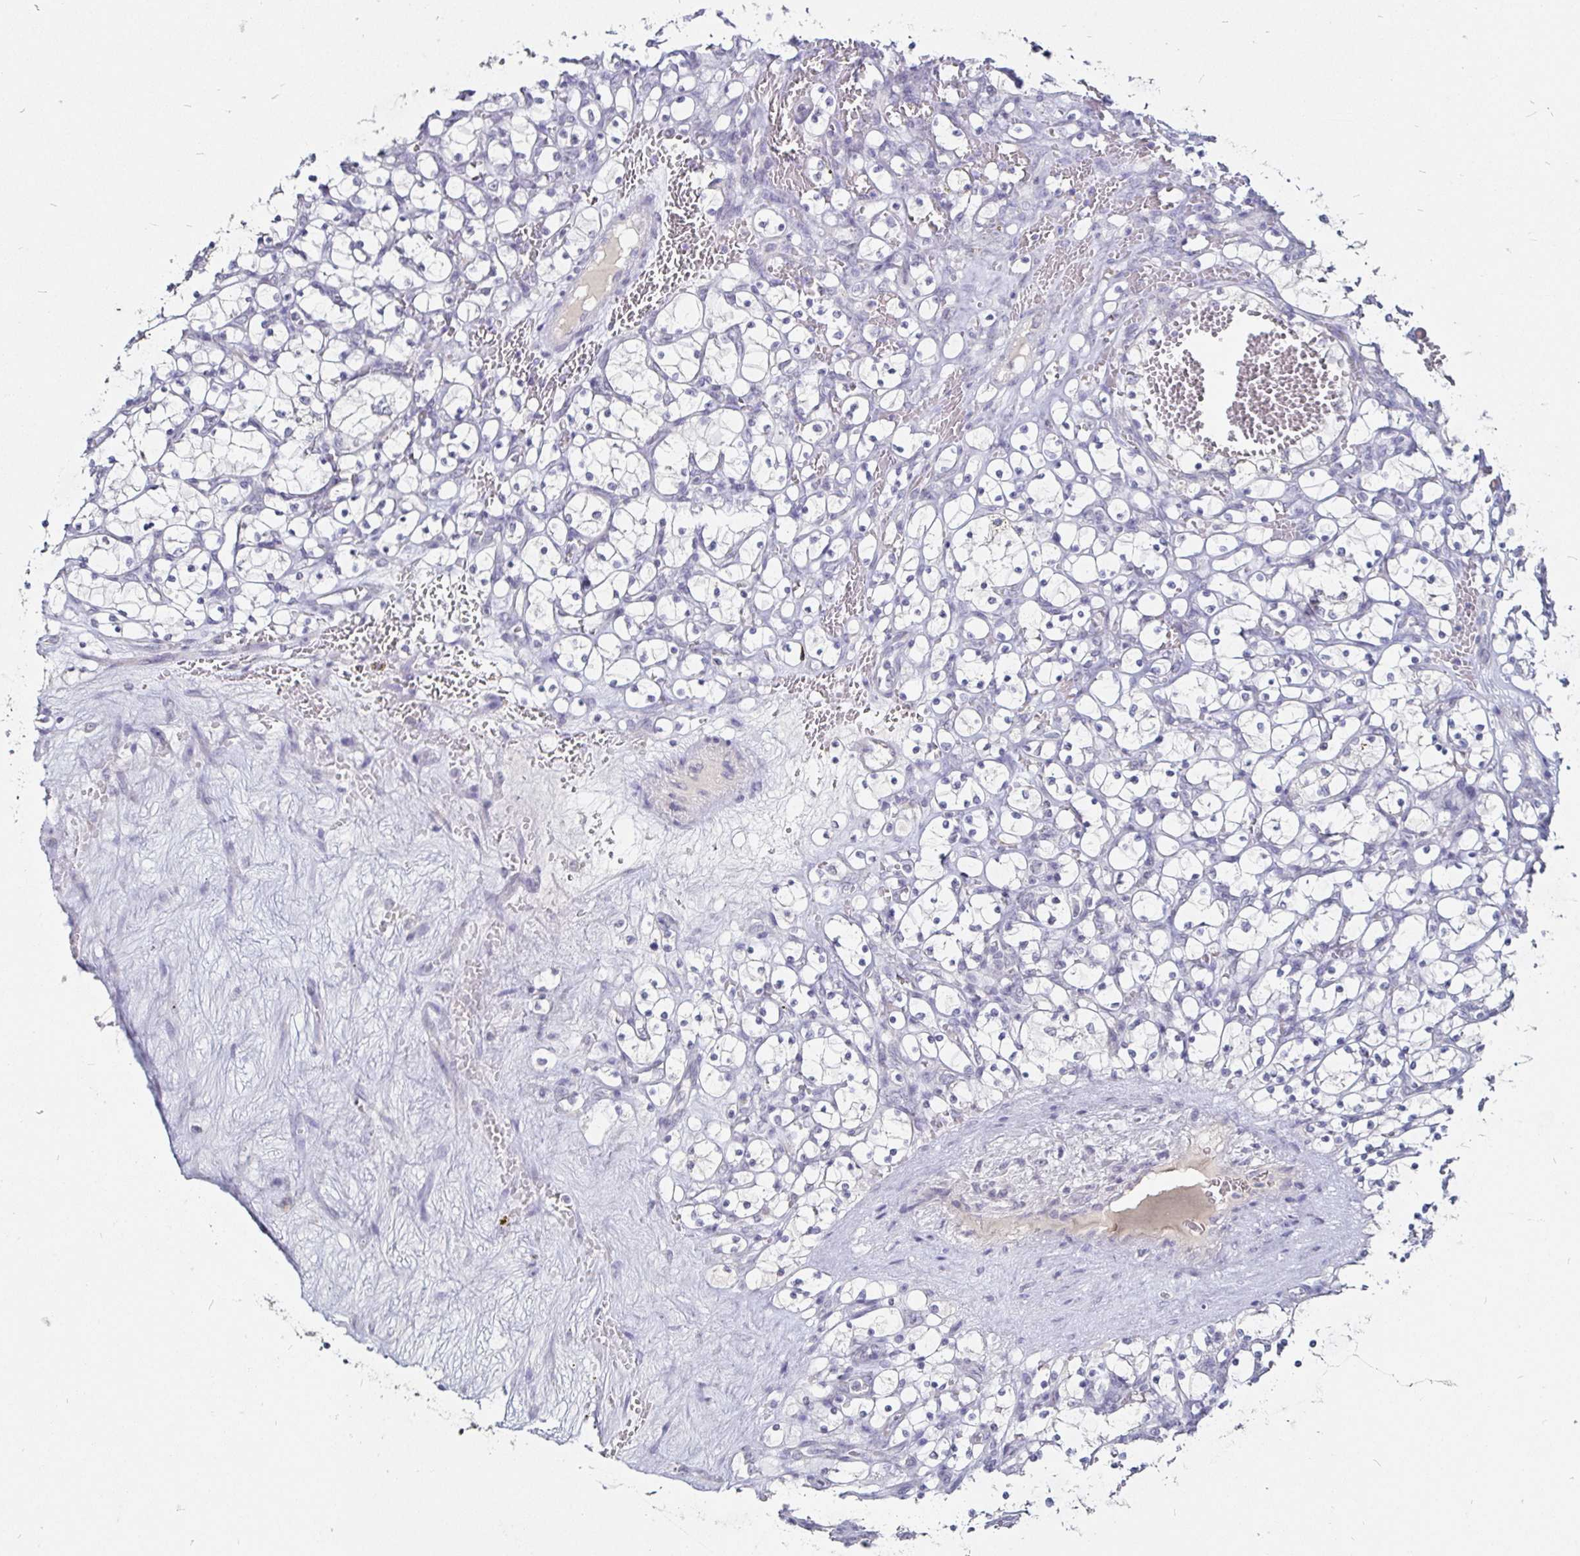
{"staining": {"intensity": "negative", "quantity": "none", "location": "none"}, "tissue": "renal cancer", "cell_type": "Tumor cells", "image_type": "cancer", "snomed": [{"axis": "morphology", "description": "Adenocarcinoma, NOS"}, {"axis": "topography", "description": "Kidney"}], "caption": "An immunohistochemistry histopathology image of renal cancer (adenocarcinoma) is shown. There is no staining in tumor cells of renal cancer (adenocarcinoma).", "gene": "FAIM2", "patient": {"sex": "female", "age": 69}}